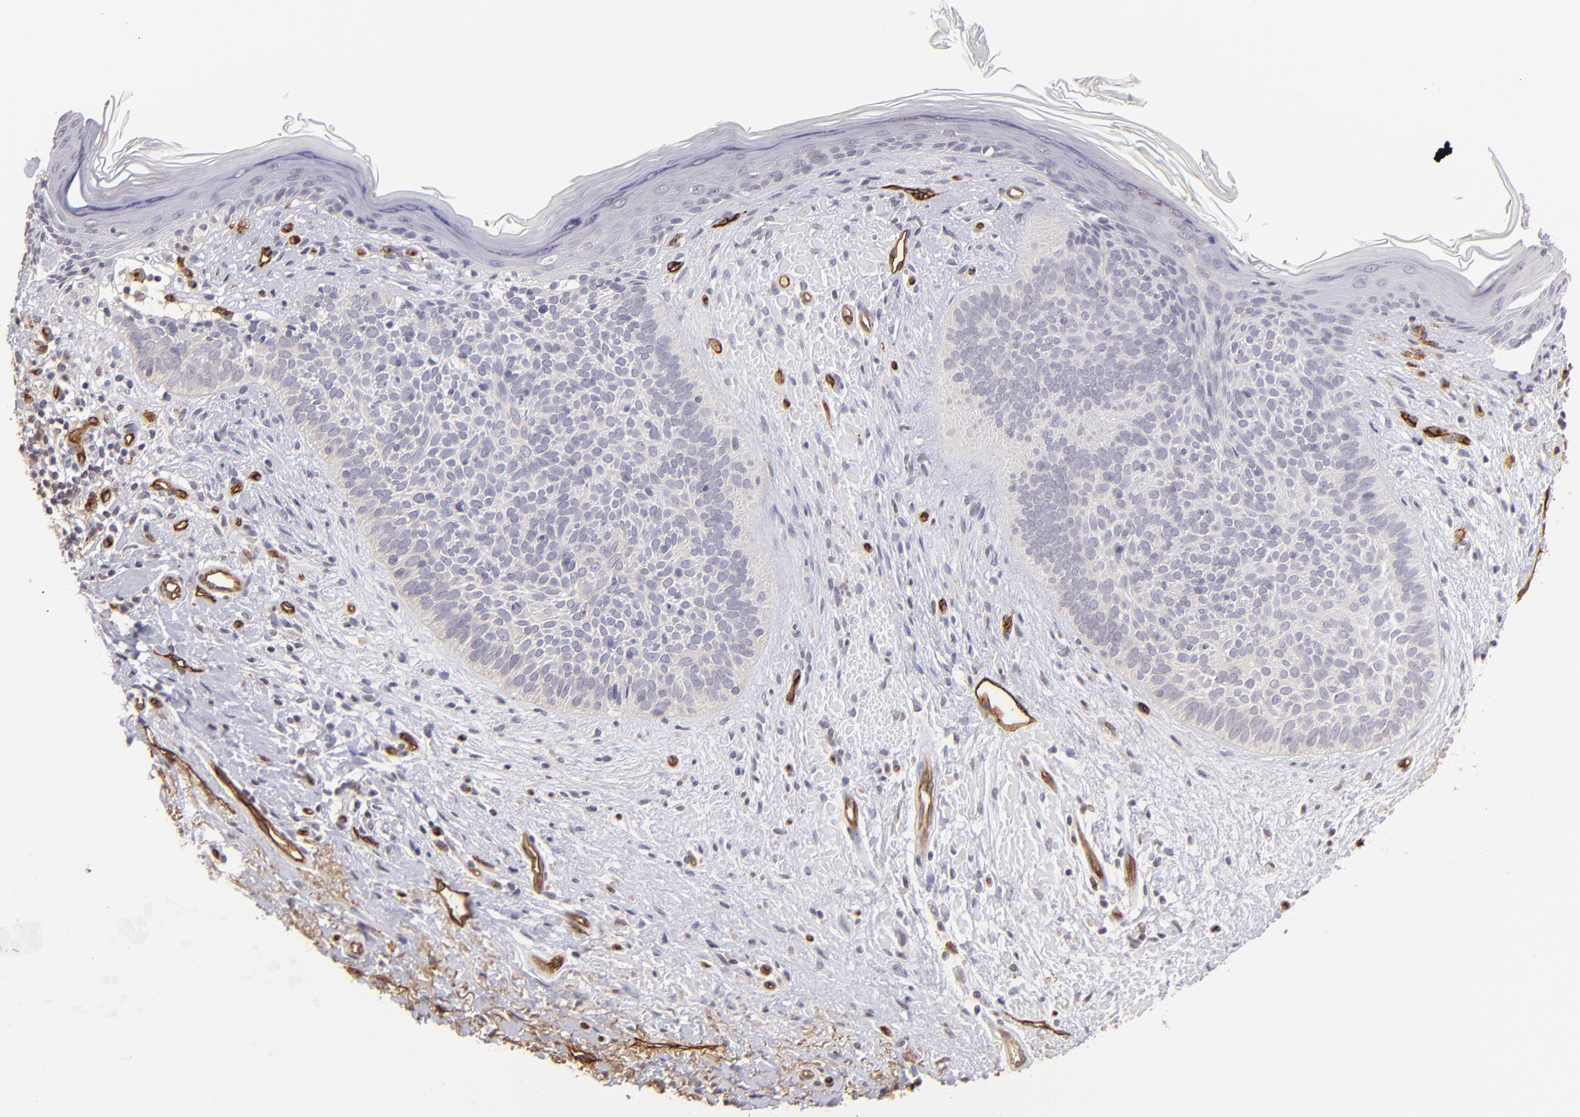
{"staining": {"intensity": "negative", "quantity": "none", "location": "none"}, "tissue": "skin cancer", "cell_type": "Tumor cells", "image_type": "cancer", "snomed": [{"axis": "morphology", "description": "Basal cell carcinoma"}, {"axis": "topography", "description": "Skin"}], "caption": "Photomicrograph shows no protein staining in tumor cells of basal cell carcinoma (skin) tissue.", "gene": "DYSF", "patient": {"sex": "female", "age": 78}}